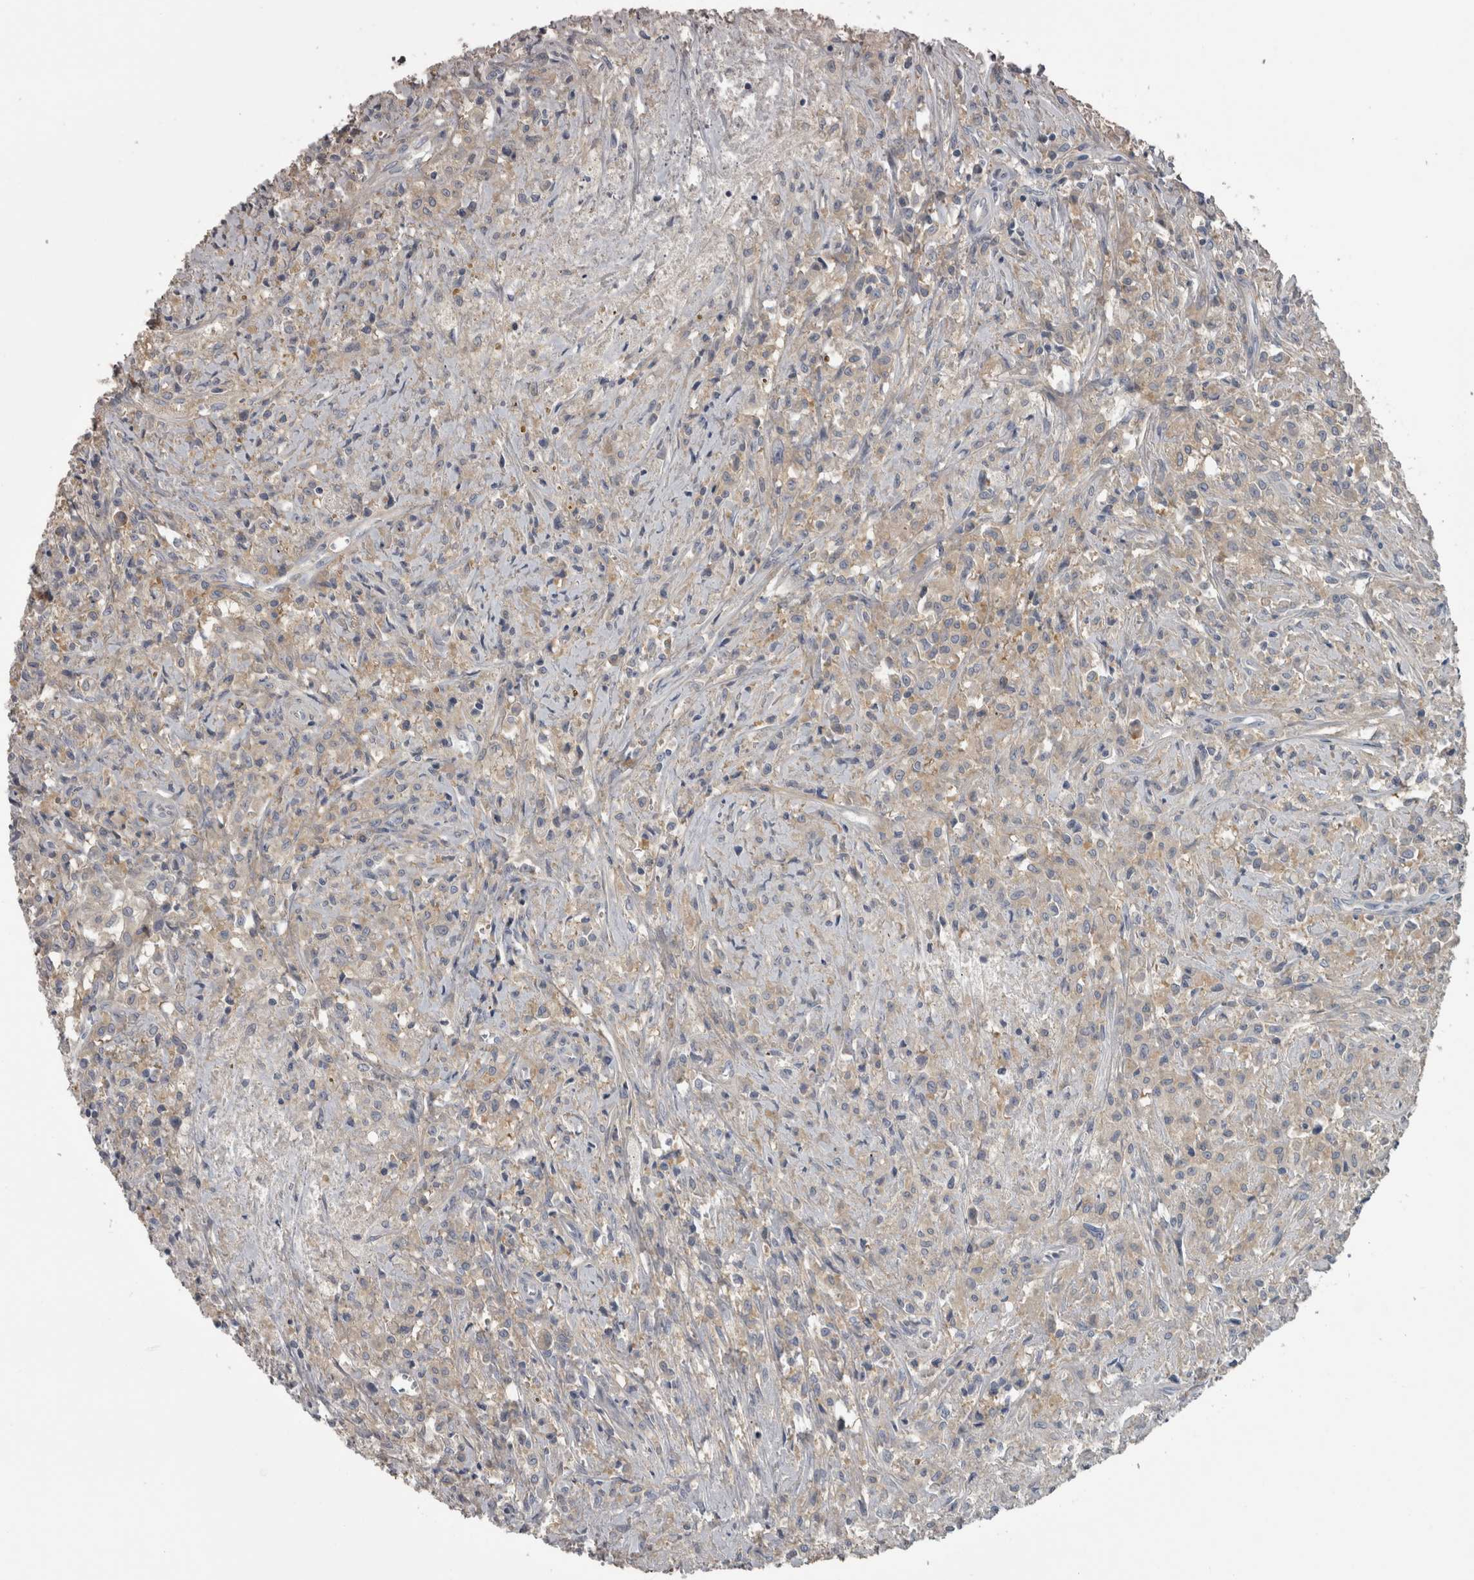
{"staining": {"intensity": "weak", "quantity": "<25%", "location": "cytoplasmic/membranous"}, "tissue": "testis cancer", "cell_type": "Tumor cells", "image_type": "cancer", "snomed": [{"axis": "morphology", "description": "Carcinoma, Embryonal, NOS"}, {"axis": "topography", "description": "Testis"}], "caption": "Immunohistochemistry (IHC) photomicrograph of neoplastic tissue: human embryonal carcinoma (testis) stained with DAB (3,3'-diaminobenzidine) reveals no significant protein expression in tumor cells.", "gene": "EFEMP2", "patient": {"sex": "male", "age": 2}}